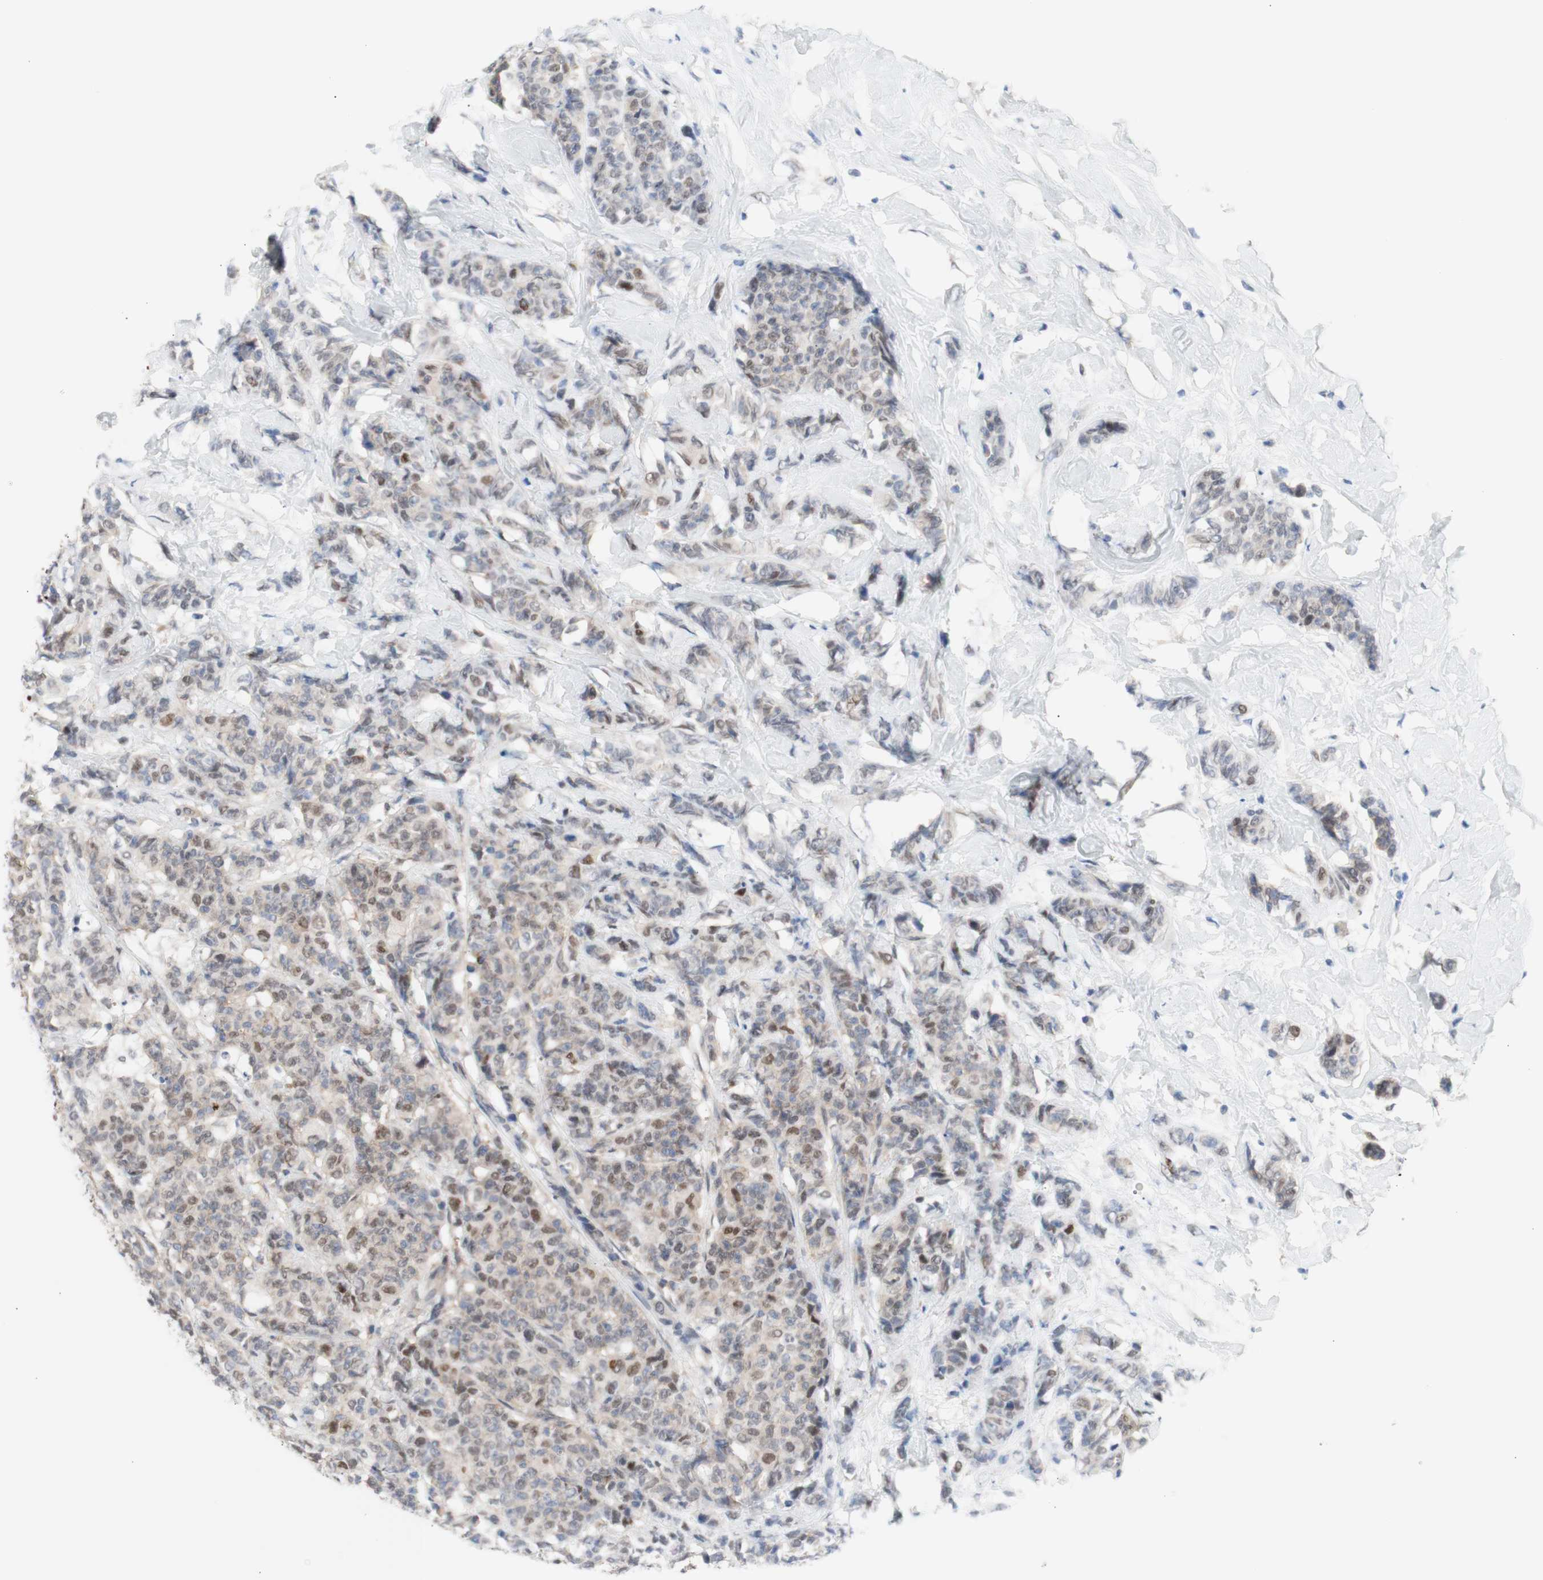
{"staining": {"intensity": "weak", "quantity": "<25%", "location": "cytoplasmic/membranous,nuclear"}, "tissue": "breast cancer", "cell_type": "Tumor cells", "image_type": "cancer", "snomed": [{"axis": "morphology", "description": "Normal tissue, NOS"}, {"axis": "morphology", "description": "Duct carcinoma"}, {"axis": "topography", "description": "Breast"}], "caption": "Immunohistochemical staining of human breast cancer (invasive ductal carcinoma) shows no significant staining in tumor cells. (Stains: DAB immunohistochemistry (IHC) with hematoxylin counter stain, Microscopy: brightfield microscopy at high magnification).", "gene": "PRMT5", "patient": {"sex": "female", "age": 40}}